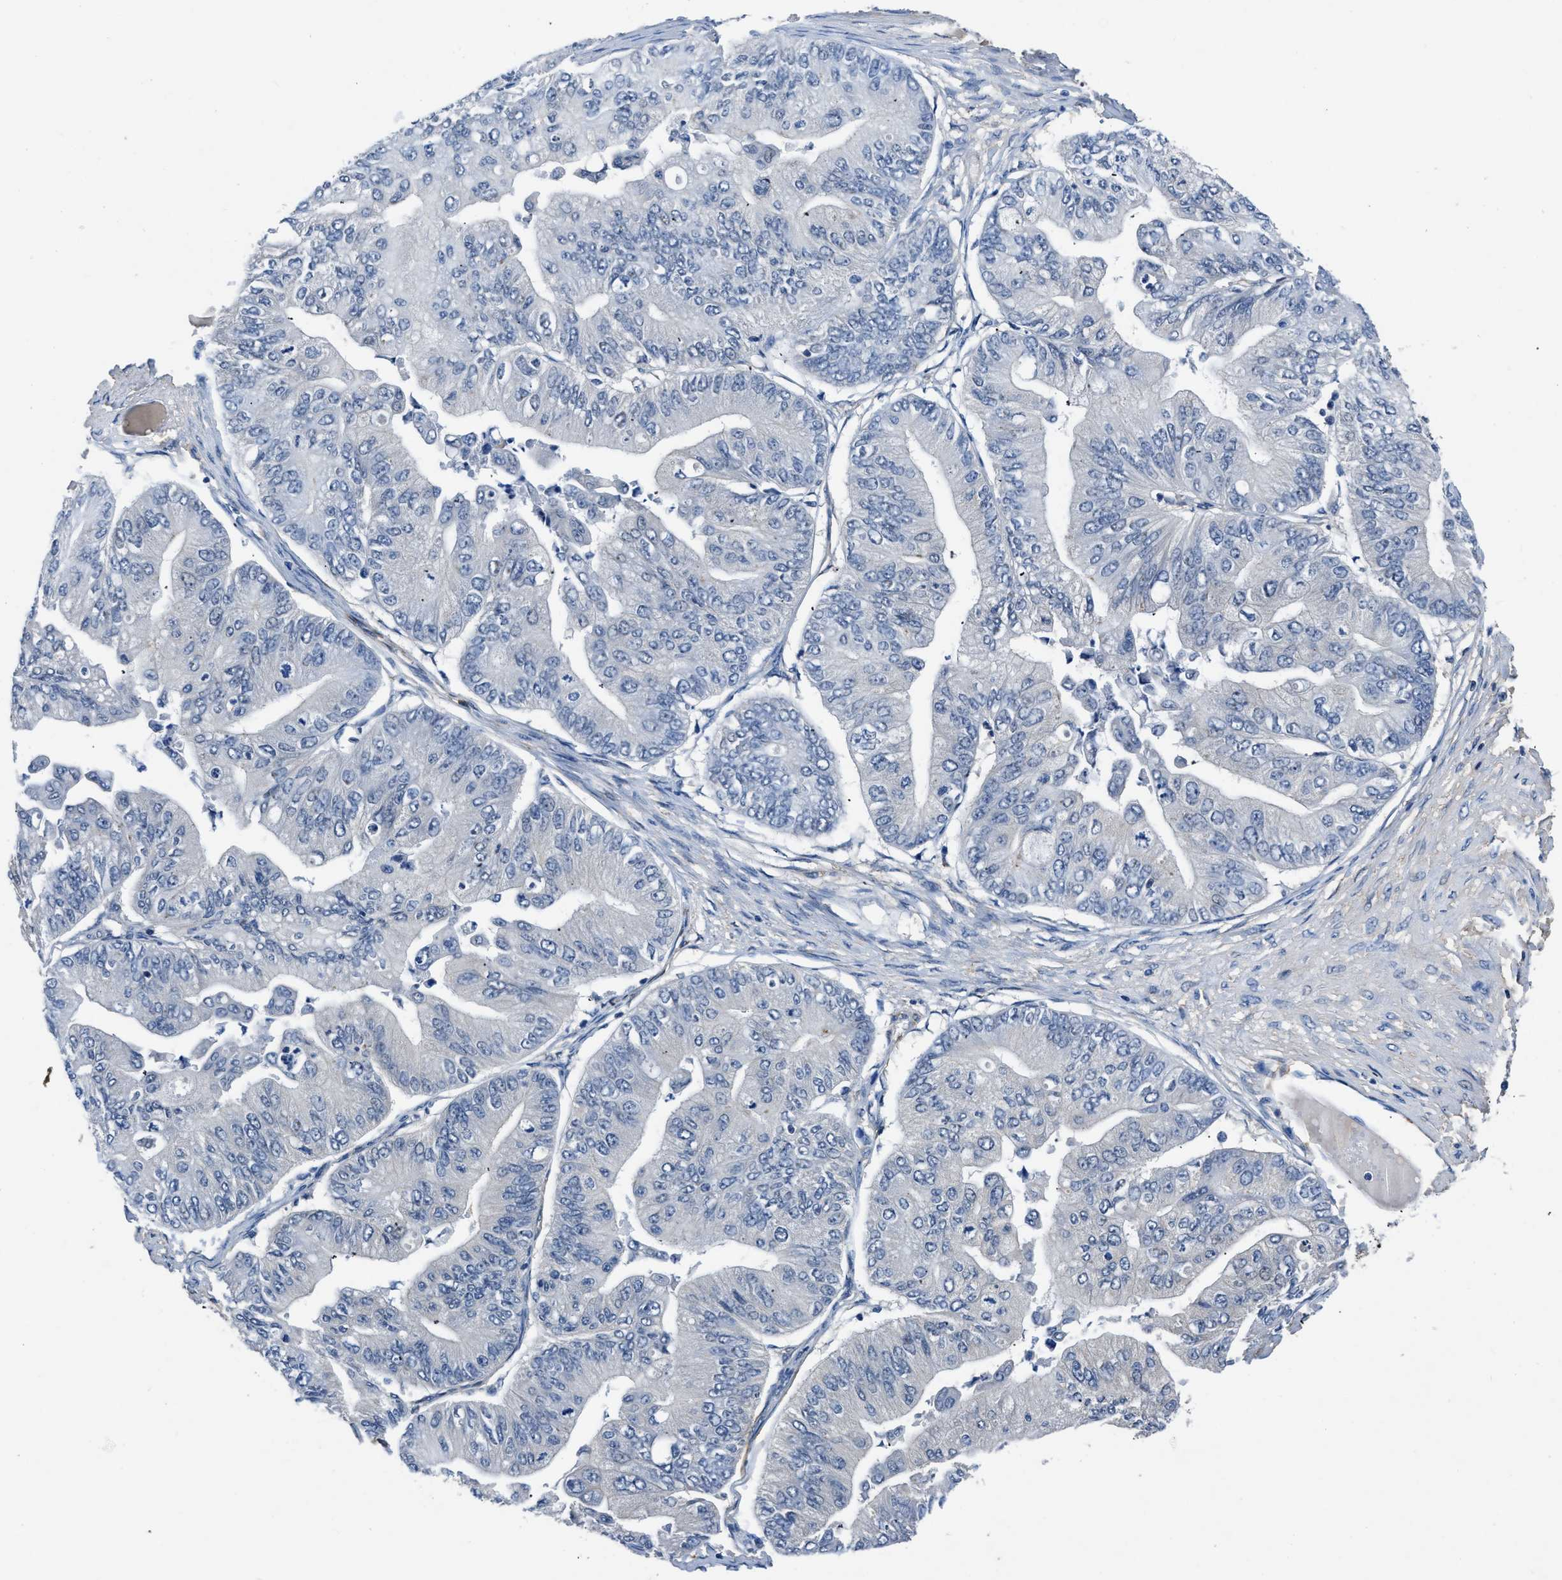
{"staining": {"intensity": "negative", "quantity": "none", "location": "none"}, "tissue": "ovarian cancer", "cell_type": "Tumor cells", "image_type": "cancer", "snomed": [{"axis": "morphology", "description": "Cystadenocarcinoma, mucinous, NOS"}, {"axis": "topography", "description": "Ovary"}], "caption": "This is an IHC micrograph of ovarian cancer (mucinous cystadenocarcinoma). There is no staining in tumor cells.", "gene": "LANCL2", "patient": {"sex": "female", "age": 61}}